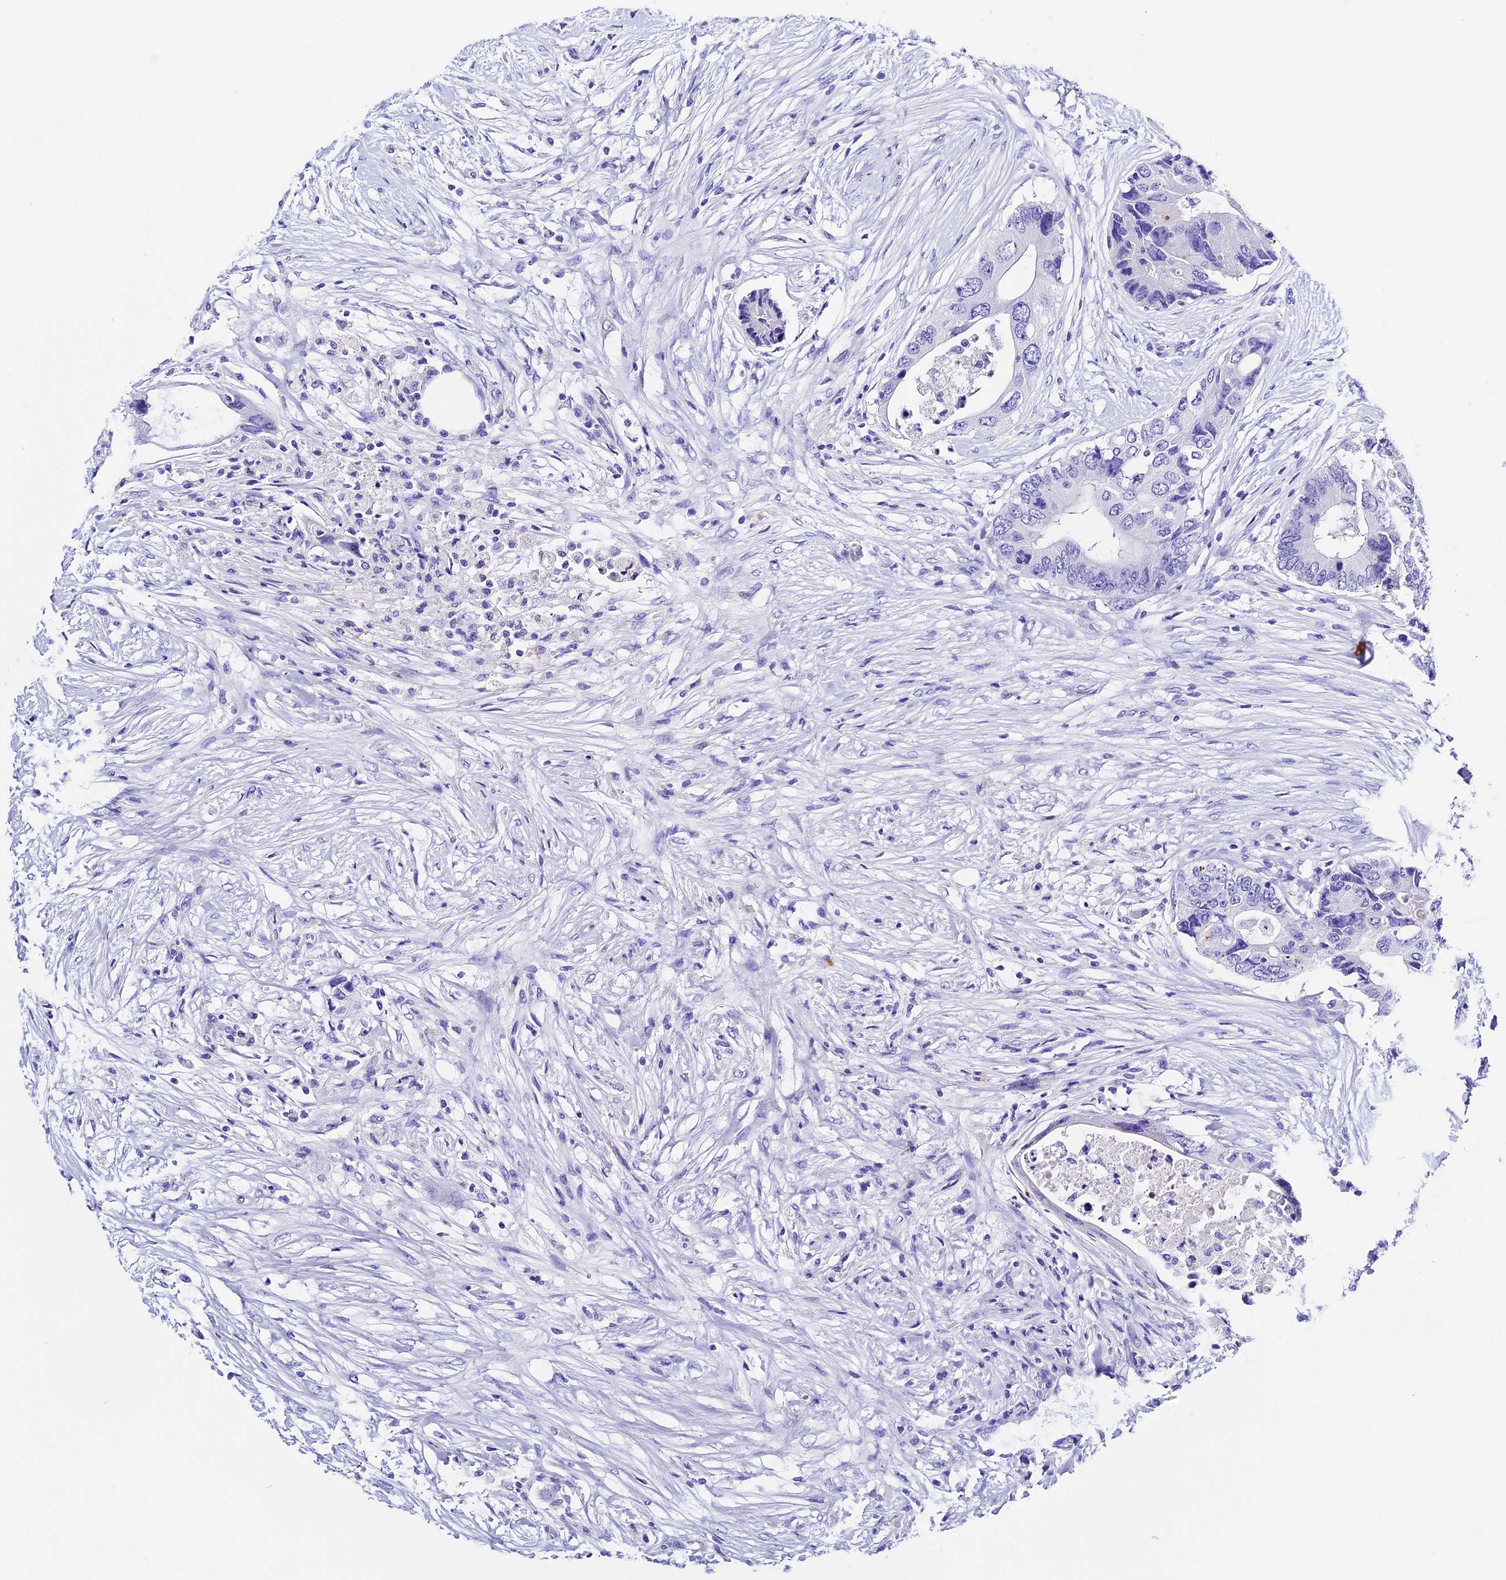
{"staining": {"intensity": "negative", "quantity": "none", "location": "none"}, "tissue": "colorectal cancer", "cell_type": "Tumor cells", "image_type": "cancer", "snomed": [{"axis": "morphology", "description": "Adenocarcinoma, NOS"}, {"axis": "topography", "description": "Colon"}], "caption": "Tumor cells are negative for protein expression in human adenocarcinoma (colorectal).", "gene": "PSG11", "patient": {"sex": "male", "age": 71}}